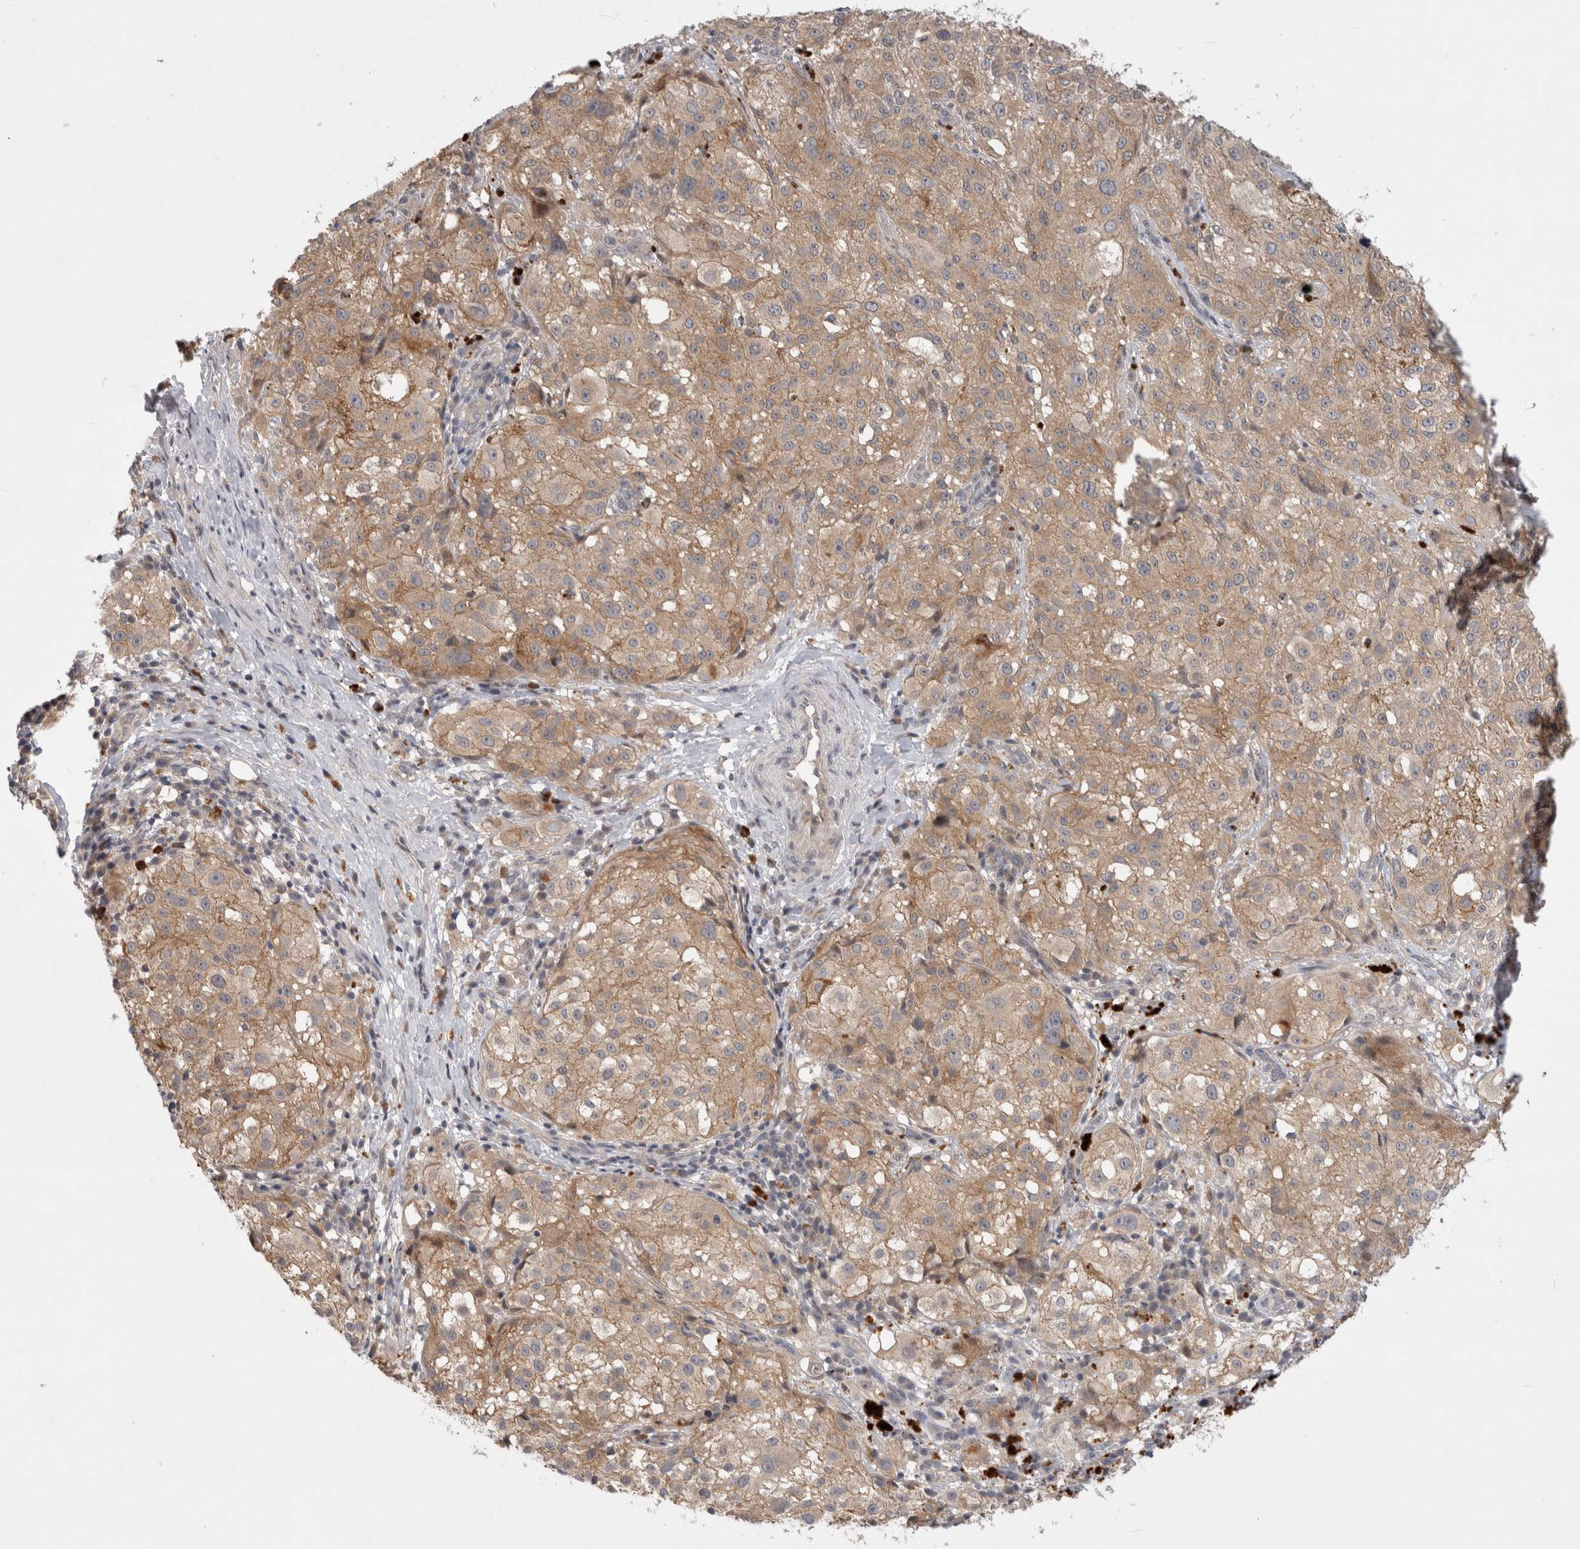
{"staining": {"intensity": "moderate", "quantity": ">75%", "location": "cytoplasmic/membranous"}, "tissue": "melanoma", "cell_type": "Tumor cells", "image_type": "cancer", "snomed": [{"axis": "morphology", "description": "Malignant melanoma, NOS"}, {"axis": "topography", "description": "Skin"}], "caption": "Tumor cells display medium levels of moderate cytoplasmic/membranous expression in approximately >75% of cells in malignant melanoma.", "gene": "CERS3", "patient": {"sex": "female", "age": 55}}